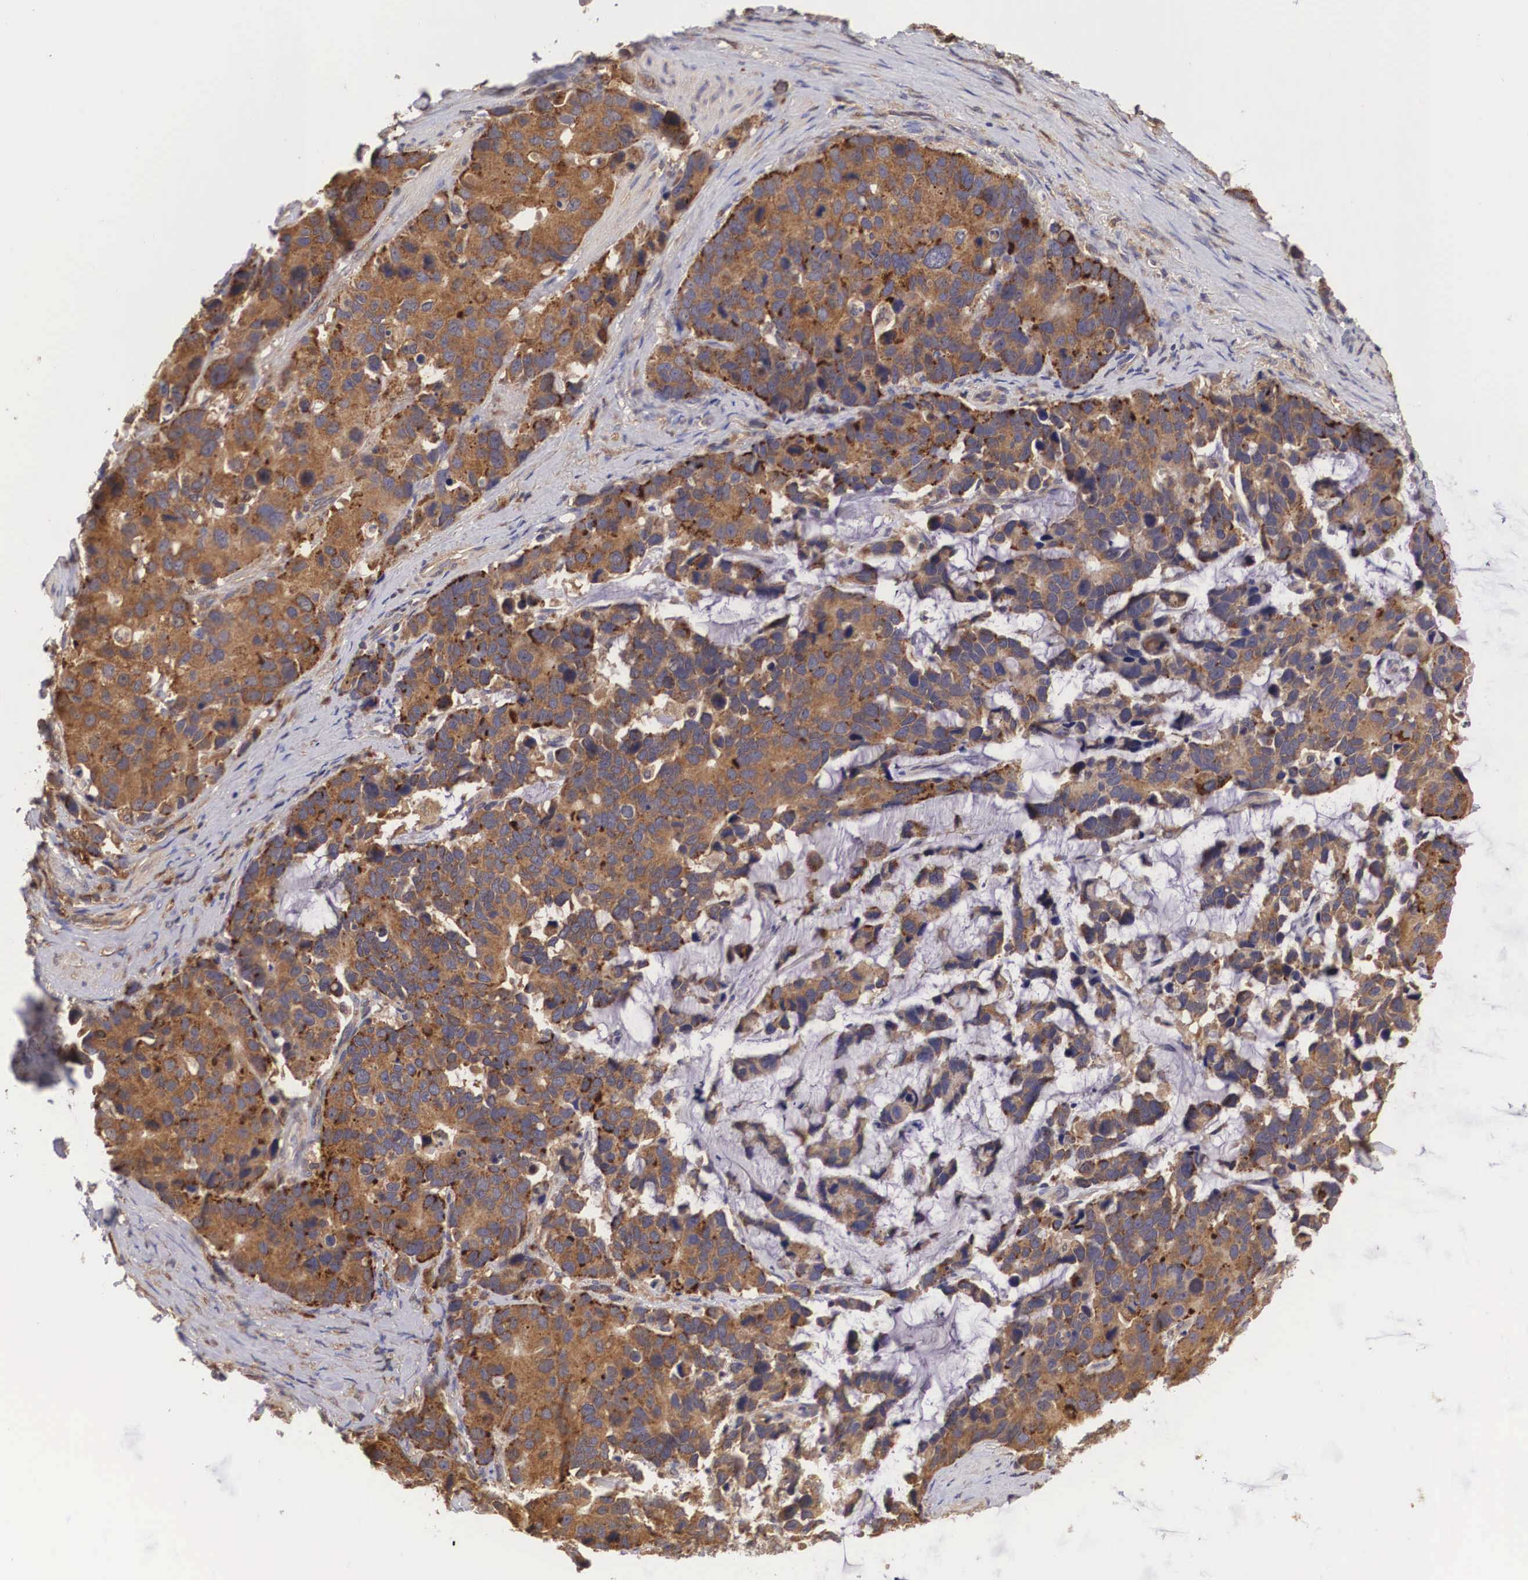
{"staining": {"intensity": "moderate", "quantity": ">75%", "location": "cytoplasmic/membranous"}, "tissue": "stomach cancer", "cell_type": "Tumor cells", "image_type": "cancer", "snomed": [{"axis": "morphology", "description": "Adenocarcinoma, NOS"}, {"axis": "topography", "description": "Stomach, upper"}], "caption": "Adenocarcinoma (stomach) stained for a protein (brown) displays moderate cytoplasmic/membranous positive staining in about >75% of tumor cells.", "gene": "DHRS1", "patient": {"sex": "male", "age": 71}}